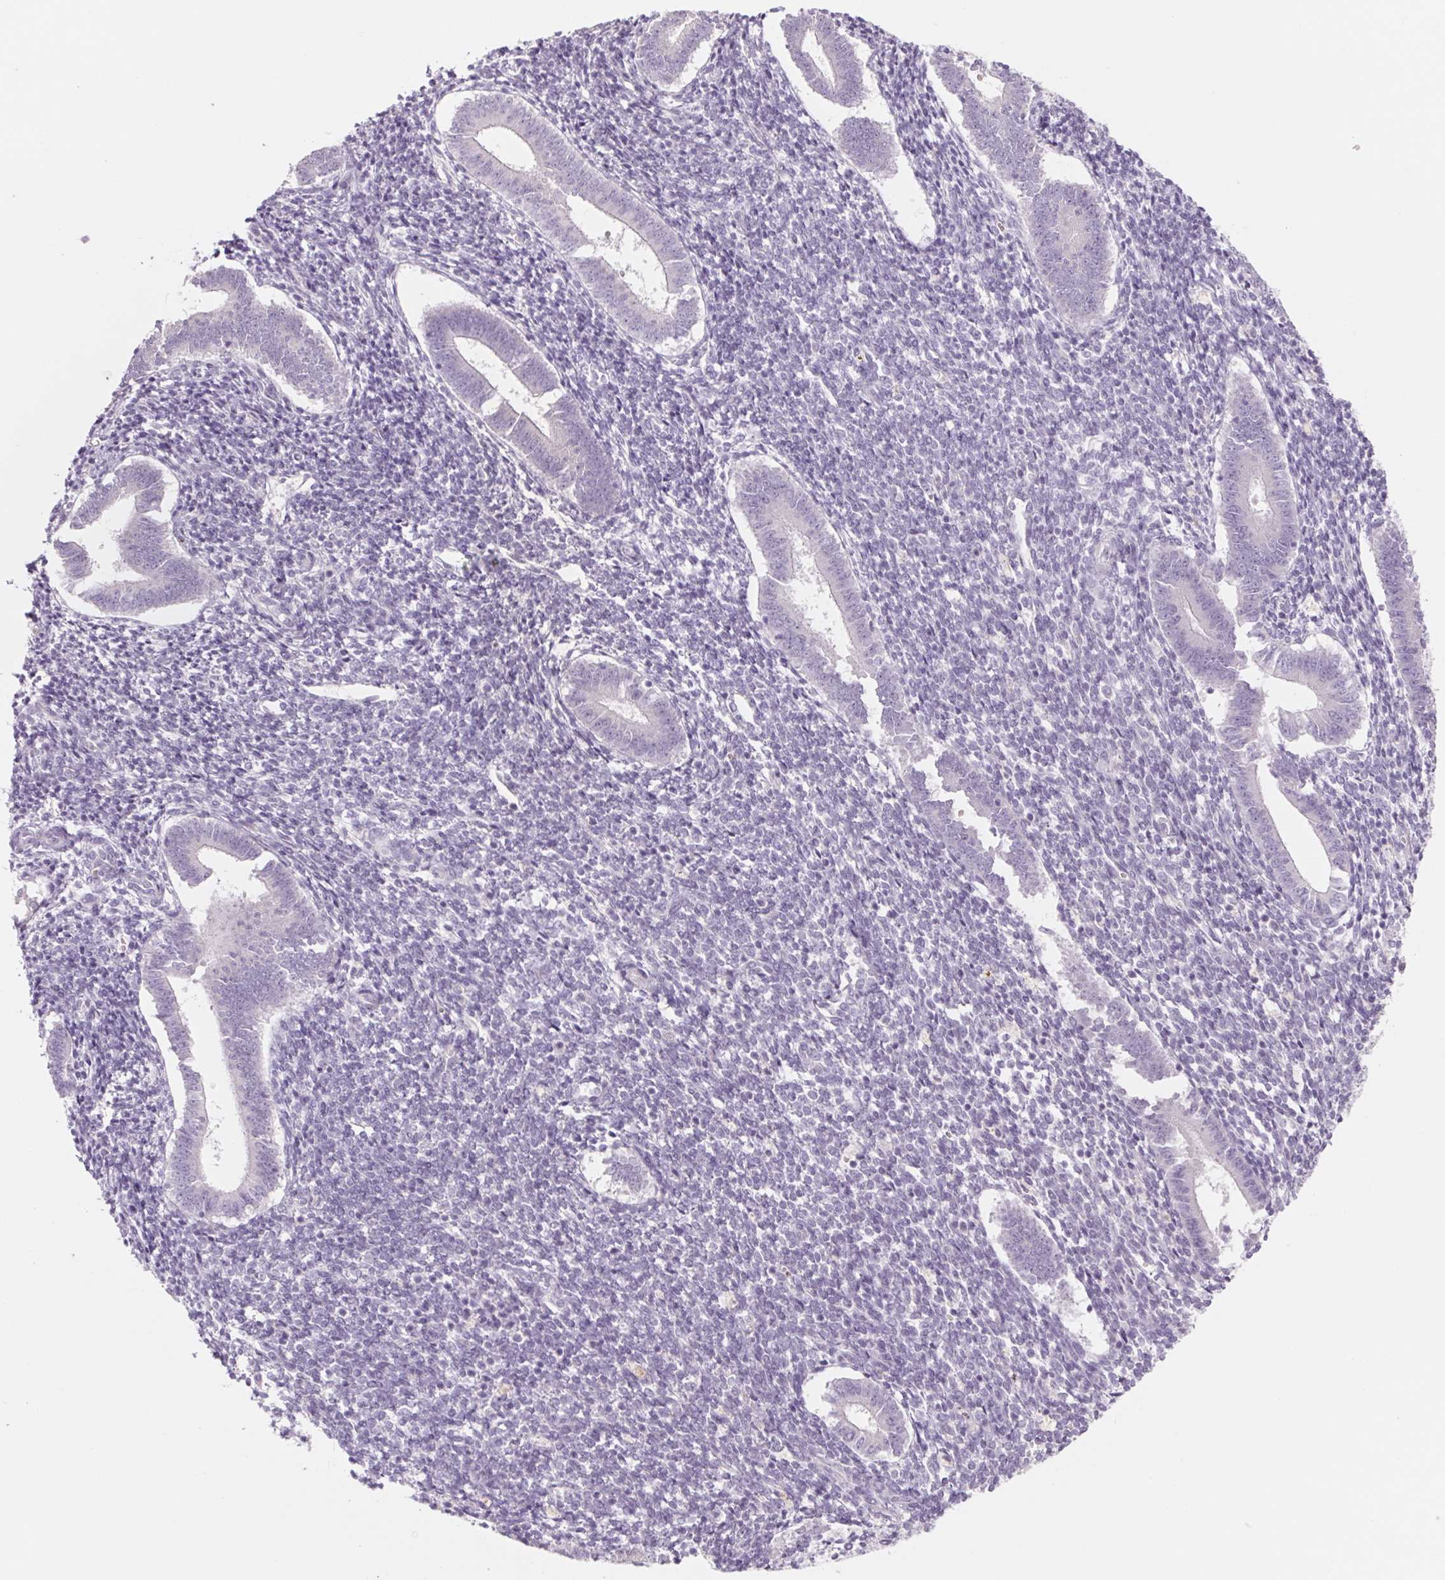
{"staining": {"intensity": "negative", "quantity": "none", "location": "none"}, "tissue": "endometrium", "cell_type": "Cells in endometrial stroma", "image_type": "normal", "snomed": [{"axis": "morphology", "description": "Normal tissue, NOS"}, {"axis": "topography", "description": "Endometrium"}], "caption": "IHC of benign human endometrium exhibits no positivity in cells in endometrial stroma. (DAB immunohistochemistry (IHC), high magnification).", "gene": "POU1F1", "patient": {"sex": "female", "age": 25}}